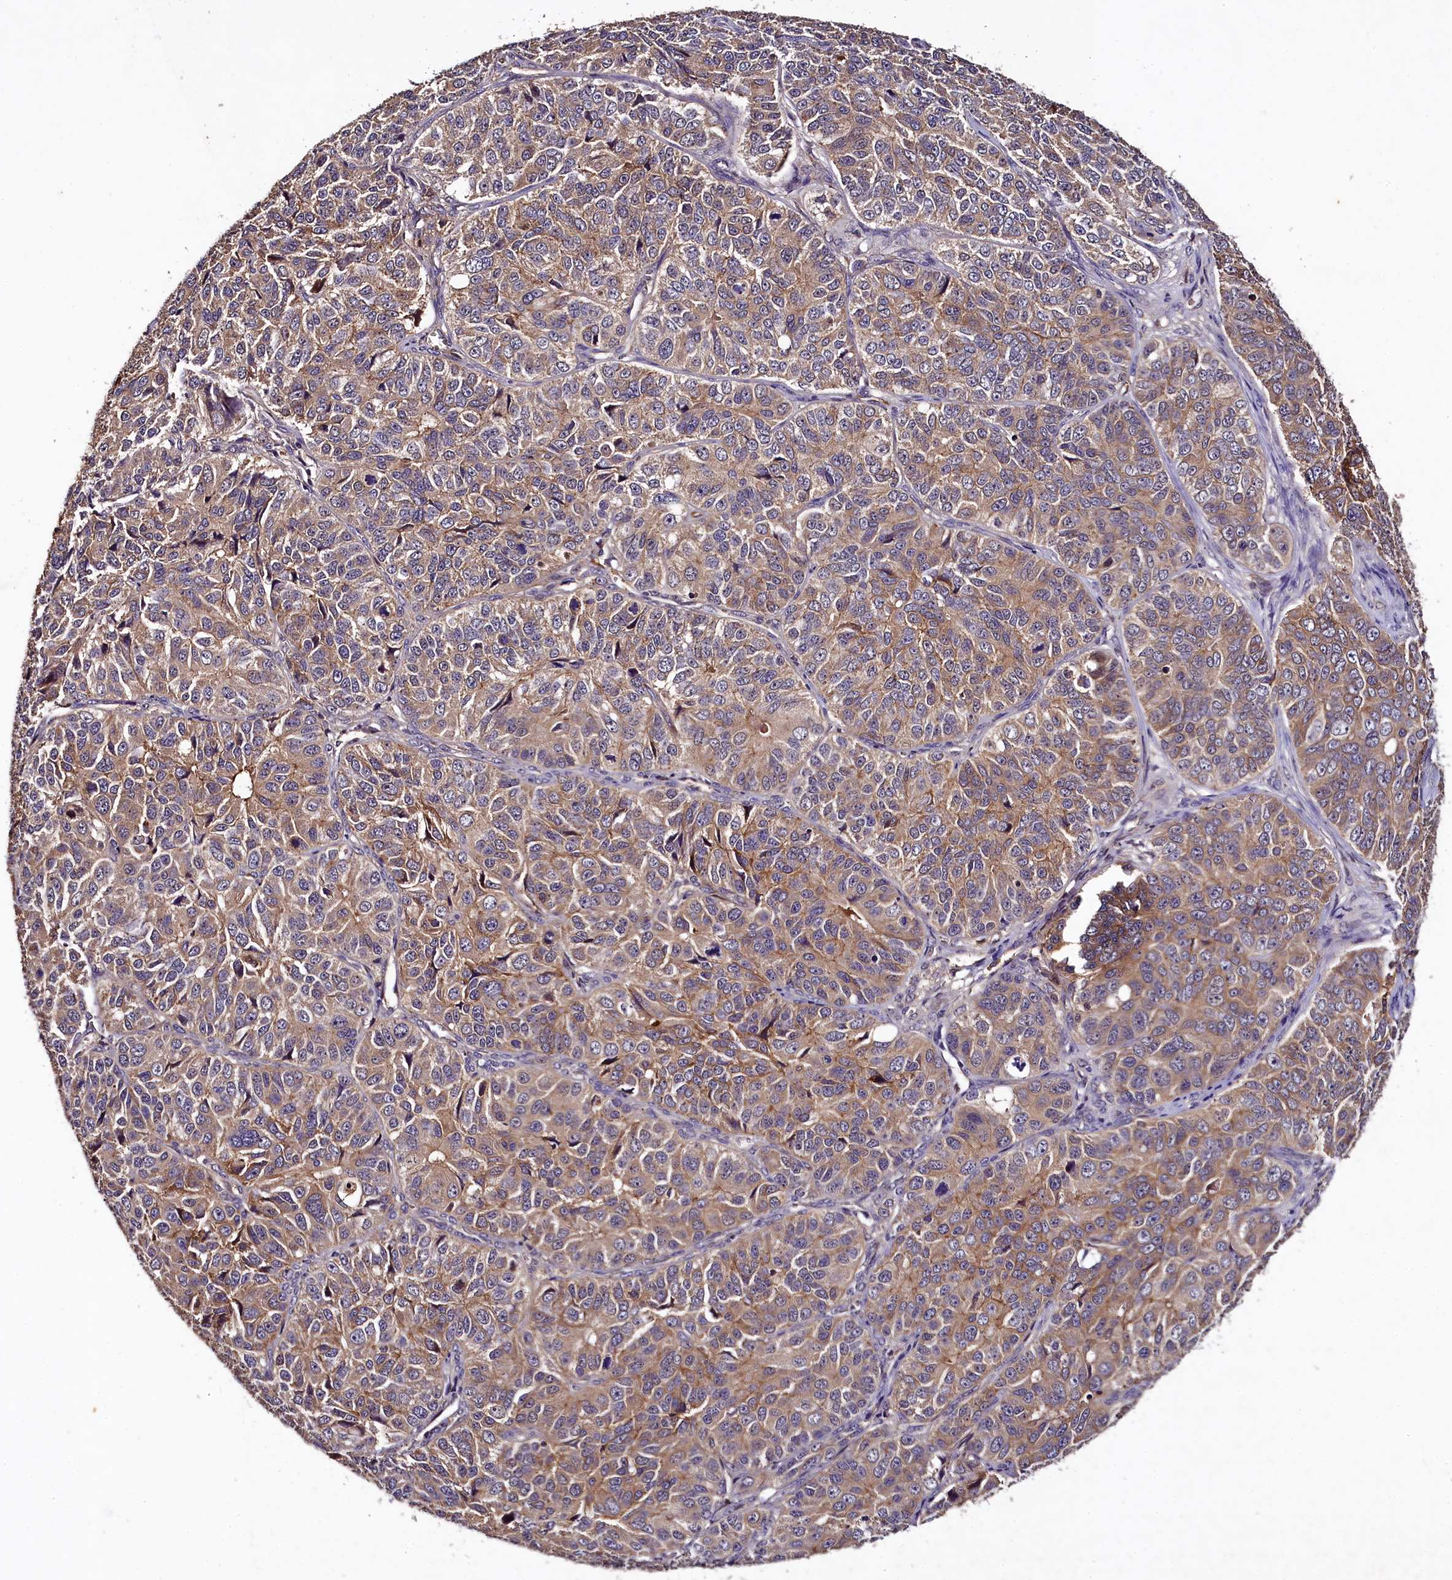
{"staining": {"intensity": "moderate", "quantity": "25%-75%", "location": "cytoplasmic/membranous"}, "tissue": "ovarian cancer", "cell_type": "Tumor cells", "image_type": "cancer", "snomed": [{"axis": "morphology", "description": "Carcinoma, endometroid"}, {"axis": "topography", "description": "Ovary"}], "caption": "Immunohistochemical staining of human ovarian cancer exhibits medium levels of moderate cytoplasmic/membranous staining in about 25%-75% of tumor cells.", "gene": "PLXNB1", "patient": {"sex": "female", "age": 51}}